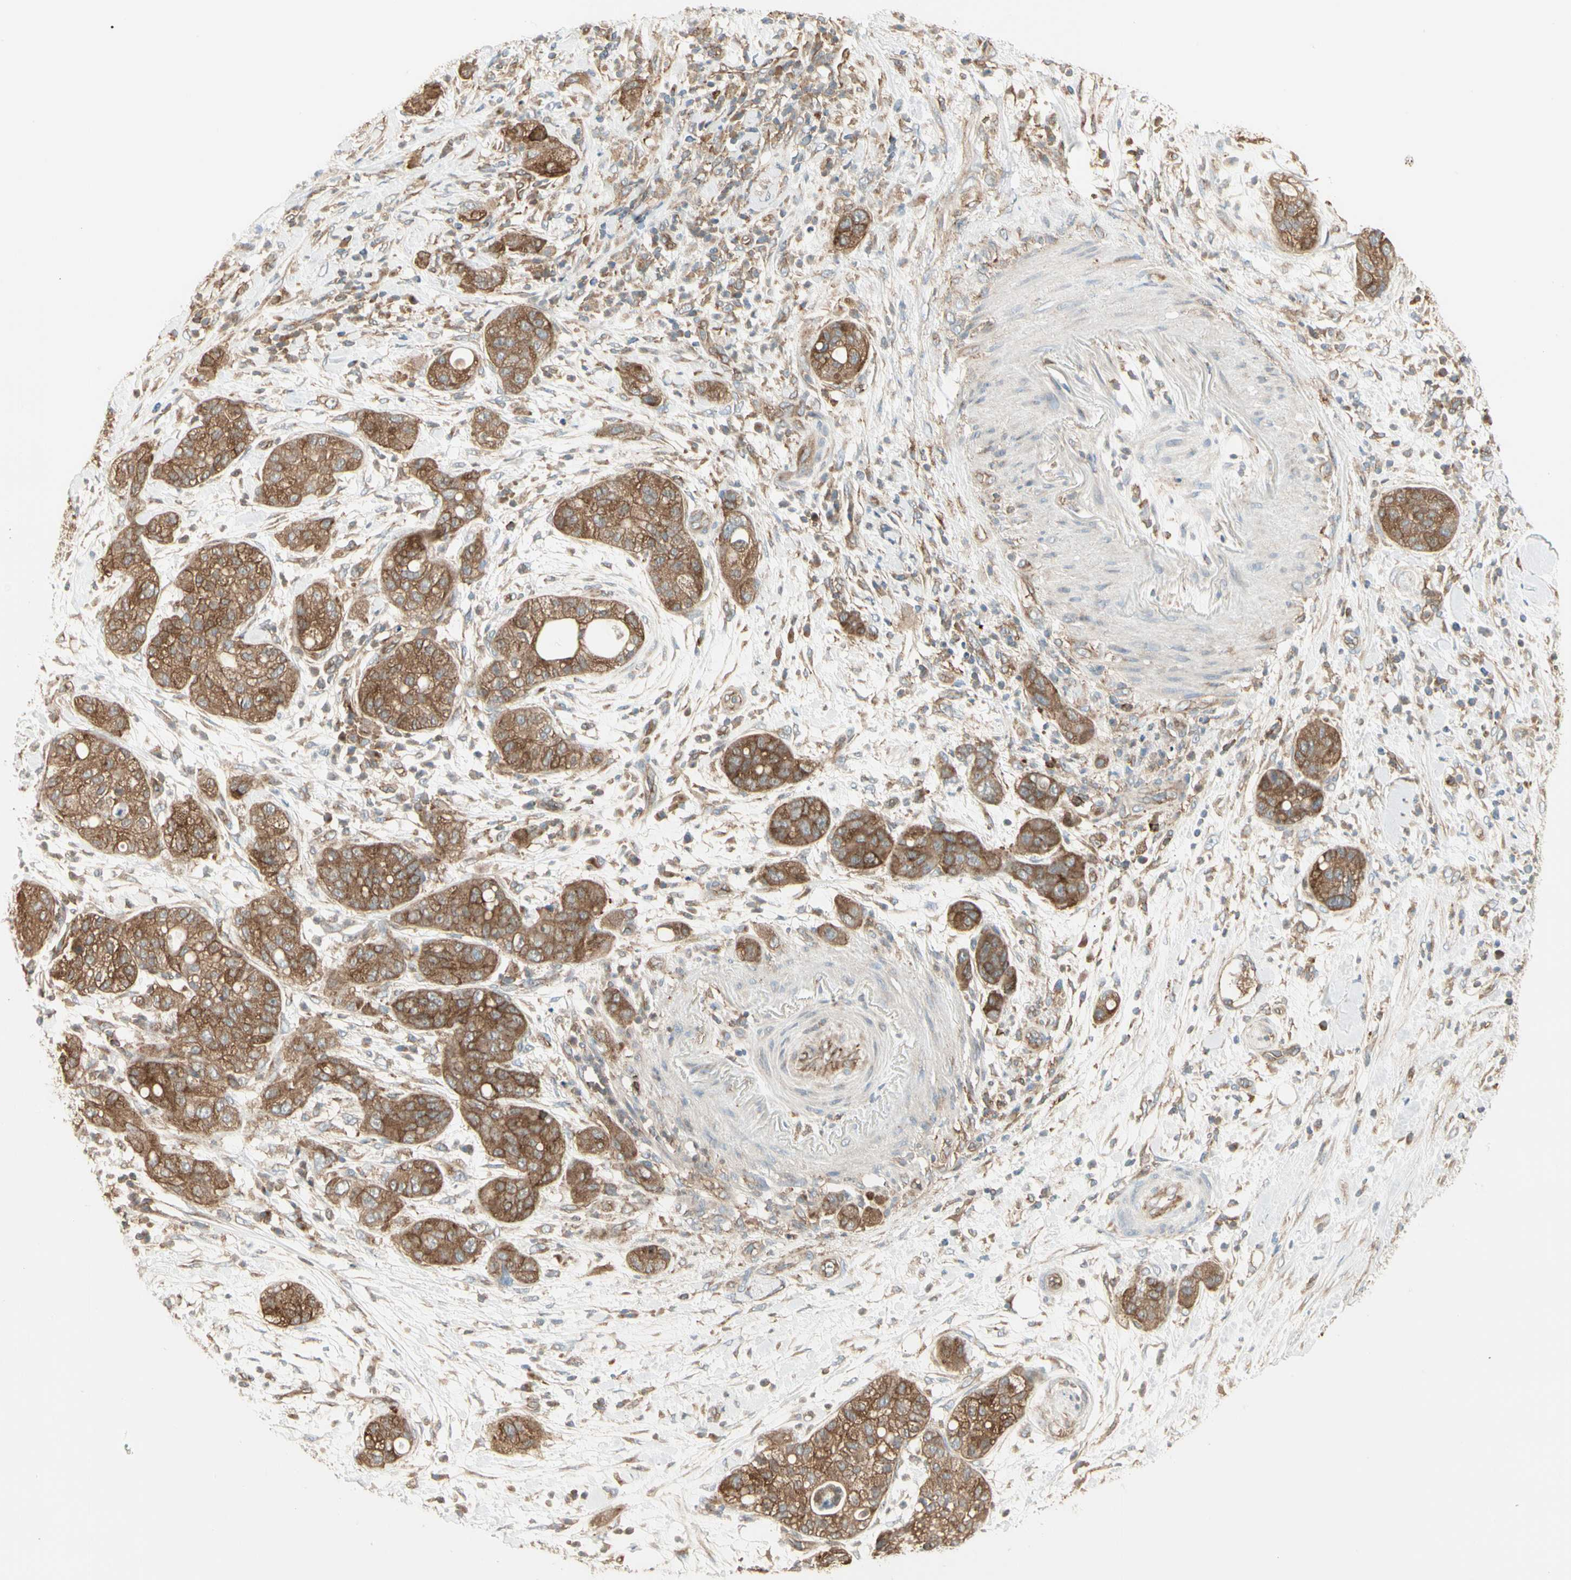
{"staining": {"intensity": "moderate", "quantity": ">75%", "location": "cytoplasmic/membranous"}, "tissue": "pancreatic cancer", "cell_type": "Tumor cells", "image_type": "cancer", "snomed": [{"axis": "morphology", "description": "Adenocarcinoma, NOS"}, {"axis": "topography", "description": "Pancreas"}], "caption": "Protein staining reveals moderate cytoplasmic/membranous expression in approximately >75% of tumor cells in pancreatic adenocarcinoma.", "gene": "AGFG1", "patient": {"sex": "female", "age": 78}}